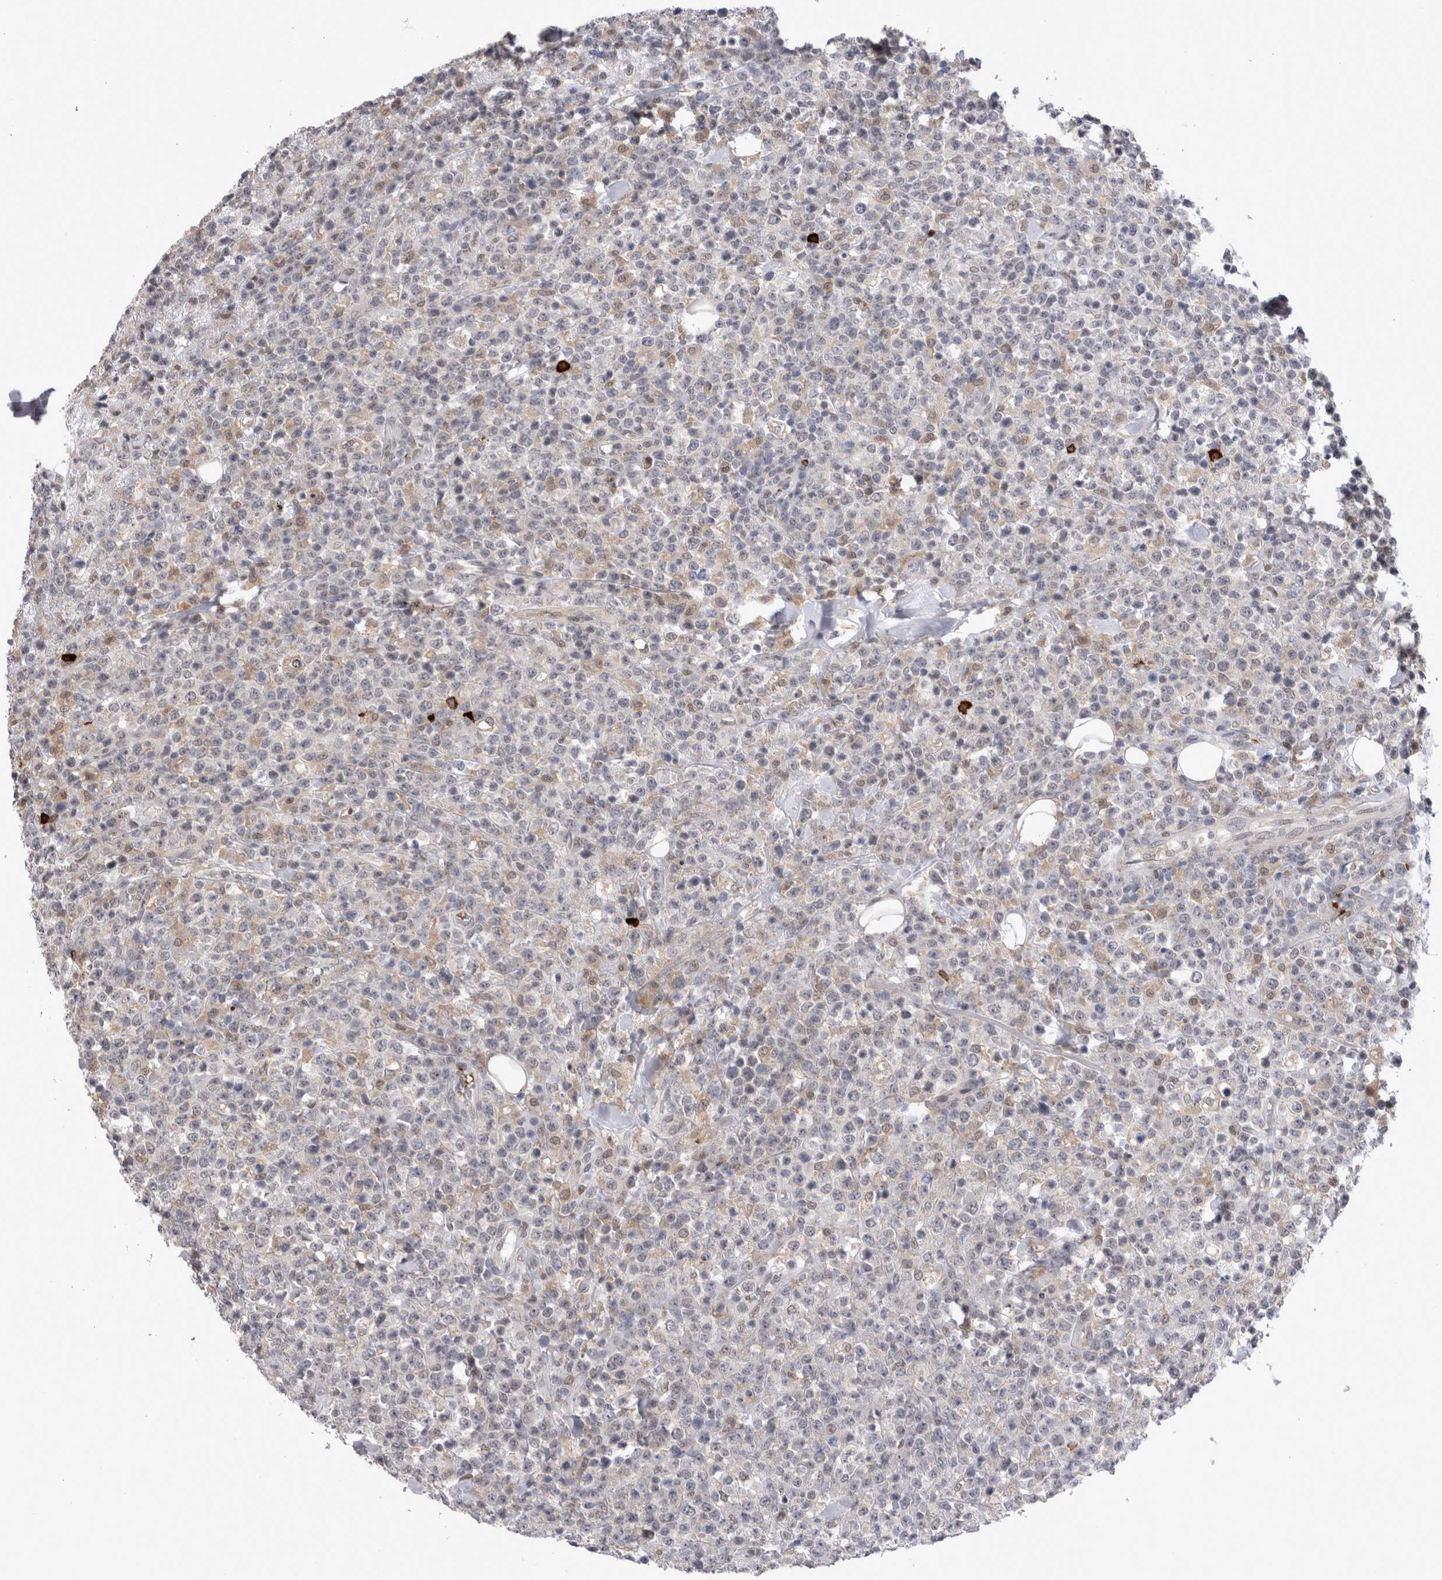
{"staining": {"intensity": "weak", "quantity": "<25%", "location": "nuclear"}, "tissue": "lymphoma", "cell_type": "Tumor cells", "image_type": "cancer", "snomed": [{"axis": "morphology", "description": "Malignant lymphoma, non-Hodgkin's type, High grade"}, {"axis": "topography", "description": "Colon"}], "caption": "Malignant lymphoma, non-Hodgkin's type (high-grade) was stained to show a protein in brown. There is no significant expression in tumor cells.", "gene": "PEBP4", "patient": {"sex": "female", "age": 53}}